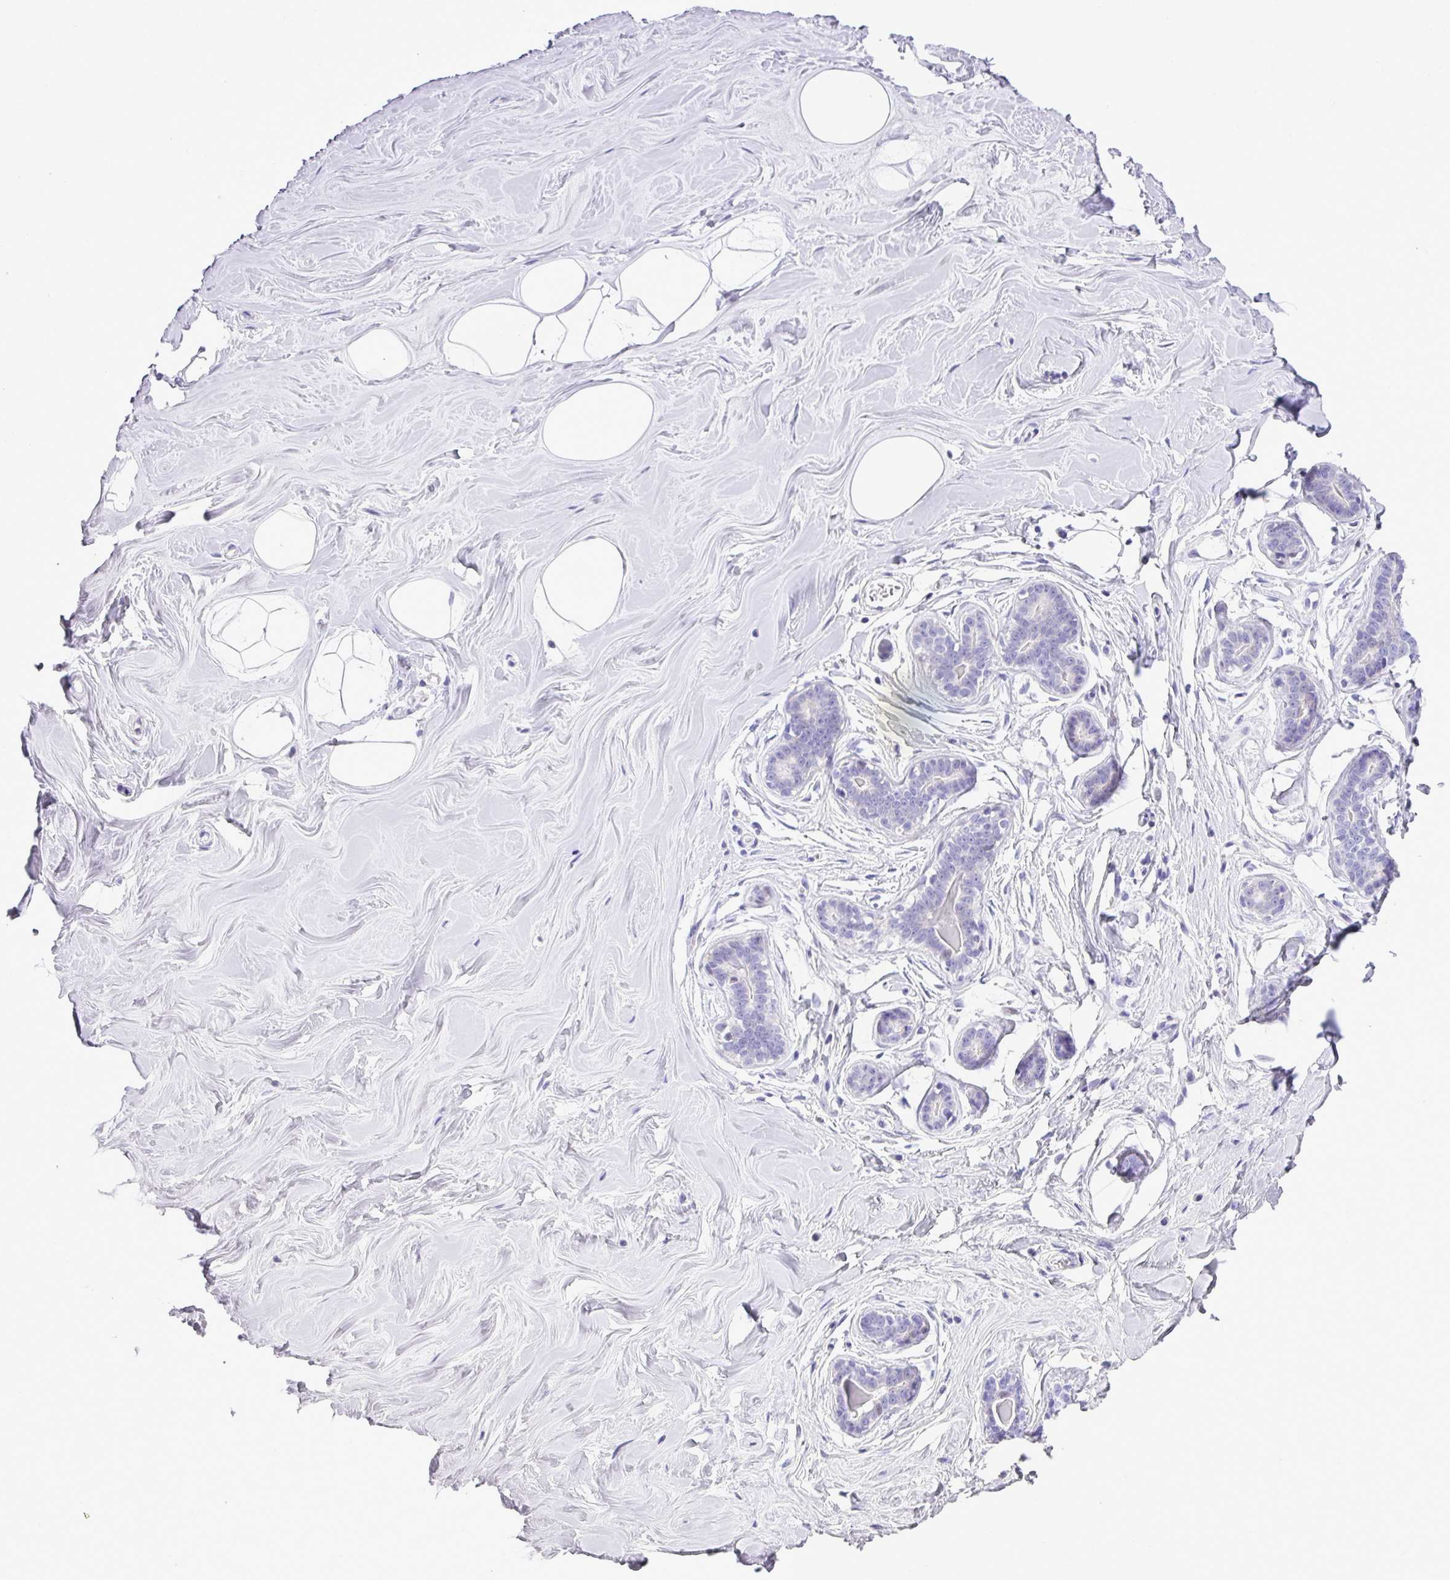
{"staining": {"intensity": "negative", "quantity": "none", "location": "none"}, "tissue": "breast", "cell_type": "Adipocytes", "image_type": "normal", "snomed": [{"axis": "morphology", "description": "Normal tissue, NOS"}, {"axis": "topography", "description": "Breast"}], "caption": "DAB (3,3'-diaminobenzidine) immunohistochemical staining of benign human breast reveals no significant staining in adipocytes. (DAB immunohistochemistry (IHC) visualized using brightfield microscopy, high magnification).", "gene": "RCAN2", "patient": {"sex": "female", "age": 25}}